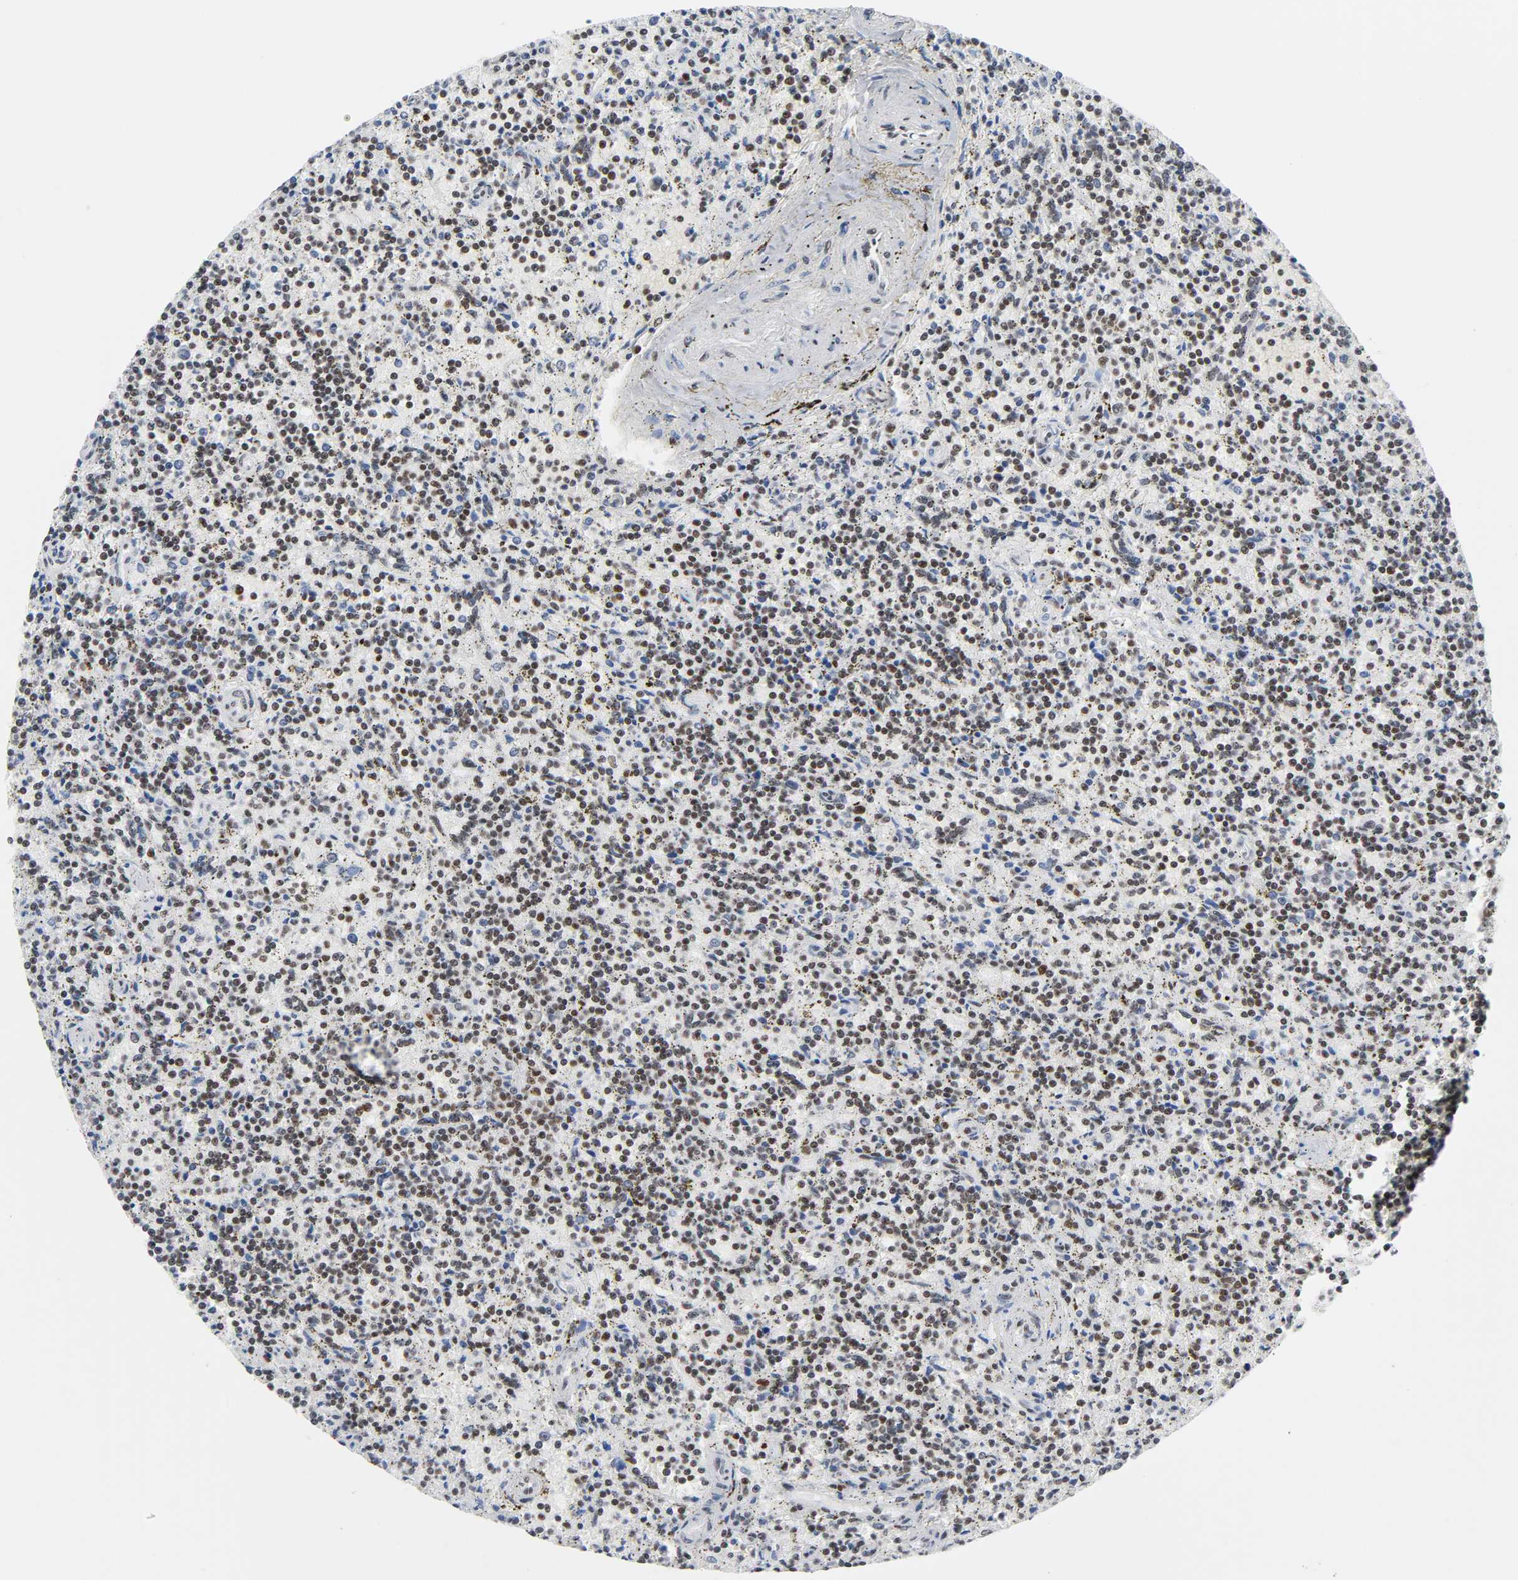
{"staining": {"intensity": "moderate", "quantity": ">75%", "location": "nuclear"}, "tissue": "lymphoma", "cell_type": "Tumor cells", "image_type": "cancer", "snomed": [{"axis": "morphology", "description": "Malignant lymphoma, non-Hodgkin's type, Low grade"}, {"axis": "topography", "description": "Spleen"}], "caption": "This image displays malignant lymphoma, non-Hodgkin's type (low-grade) stained with IHC to label a protein in brown. The nuclear of tumor cells show moderate positivity for the protein. Nuclei are counter-stained blue.", "gene": "CSTF2", "patient": {"sex": "male", "age": 73}}